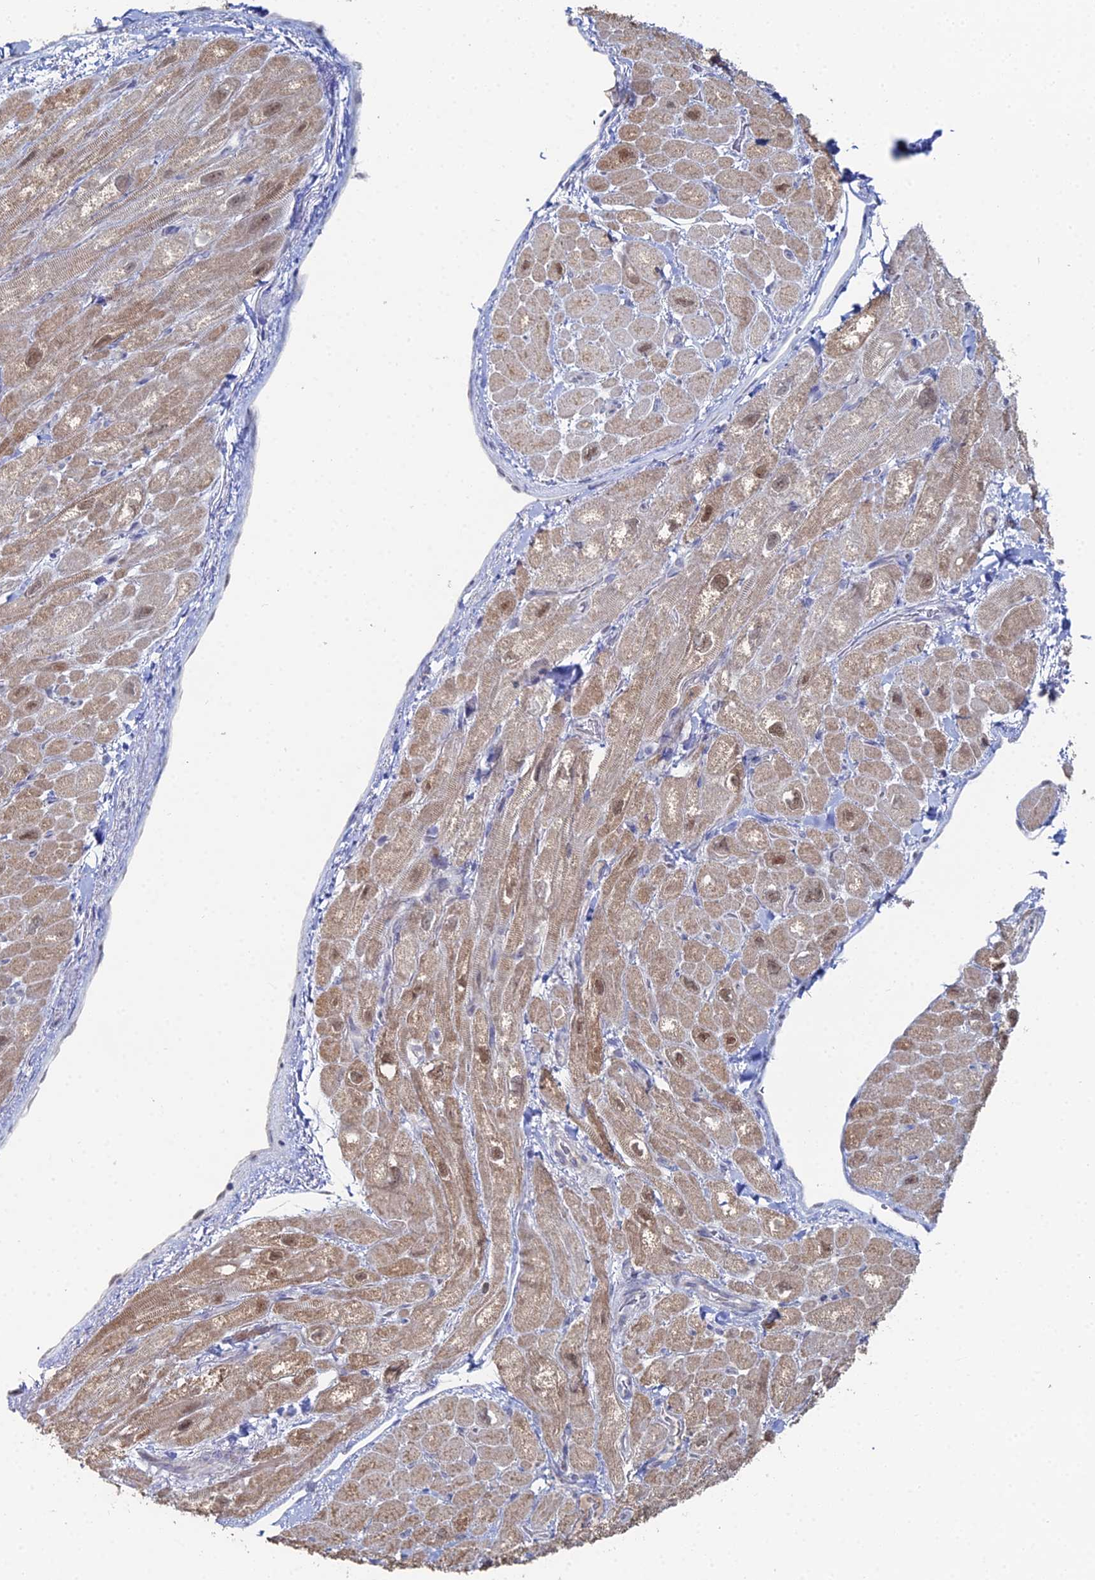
{"staining": {"intensity": "moderate", "quantity": ">75%", "location": "cytoplasmic/membranous,nuclear"}, "tissue": "heart muscle", "cell_type": "Cardiomyocytes", "image_type": "normal", "snomed": [{"axis": "morphology", "description": "Normal tissue, NOS"}, {"axis": "topography", "description": "Heart"}], "caption": "Immunohistochemical staining of normal human heart muscle shows moderate cytoplasmic/membranous,nuclear protein positivity in about >75% of cardiomyocytes. (DAB = brown stain, brightfield microscopy at high magnification).", "gene": "THAP4", "patient": {"sex": "male", "age": 65}}